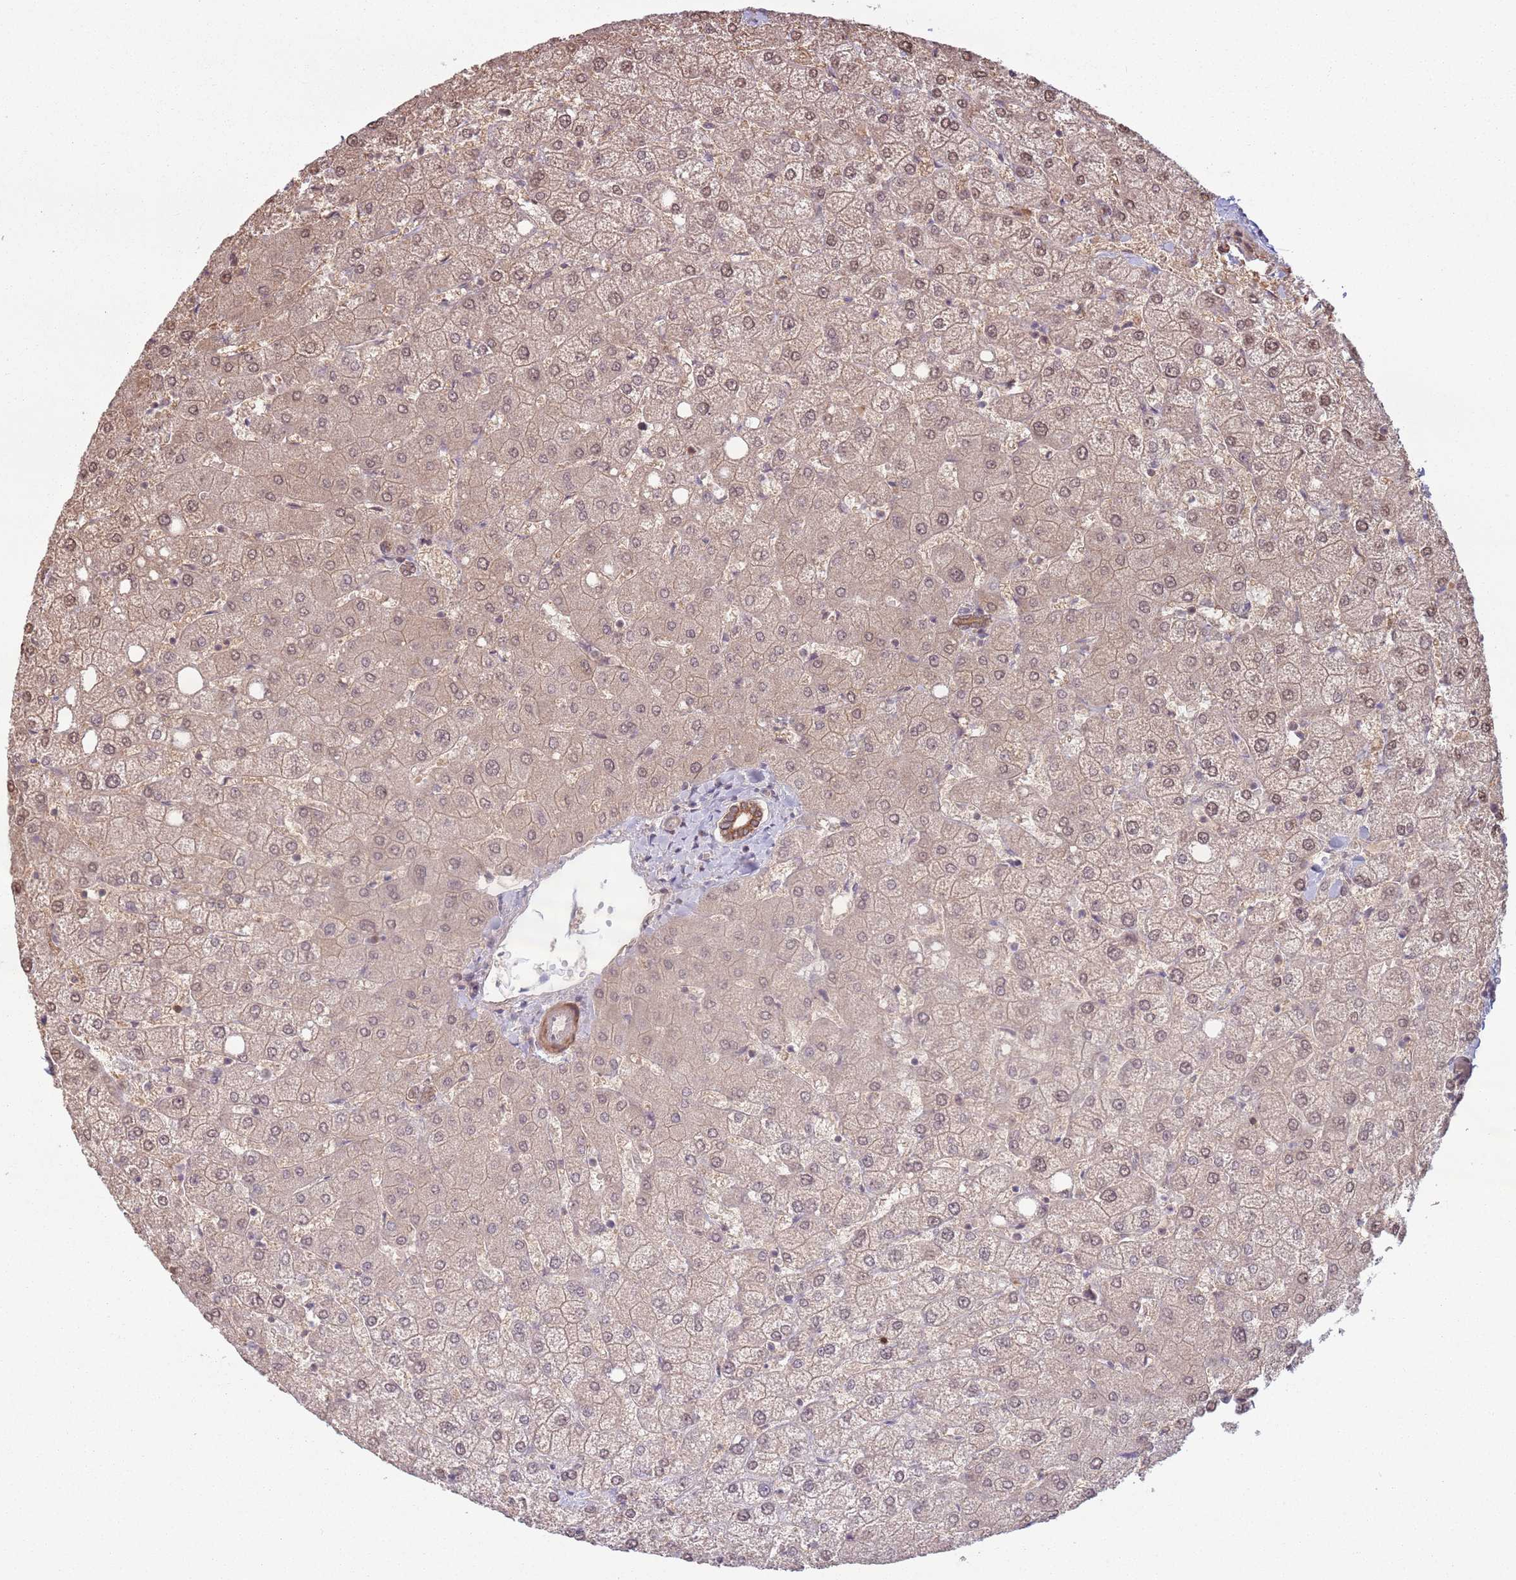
{"staining": {"intensity": "moderate", "quantity": ">75%", "location": "cytoplasmic/membranous"}, "tissue": "liver", "cell_type": "Cholangiocytes", "image_type": "normal", "snomed": [{"axis": "morphology", "description": "Normal tissue, NOS"}, {"axis": "topography", "description": "Liver"}], "caption": "Immunohistochemistry (DAB) staining of normal human liver exhibits moderate cytoplasmic/membranous protein expression in about >75% of cholangiocytes. Using DAB (3,3'-diaminobenzidine) (brown) and hematoxylin (blue) stains, captured at high magnification using brightfield microscopy.", "gene": "CCDC154", "patient": {"sex": "female", "age": 54}}